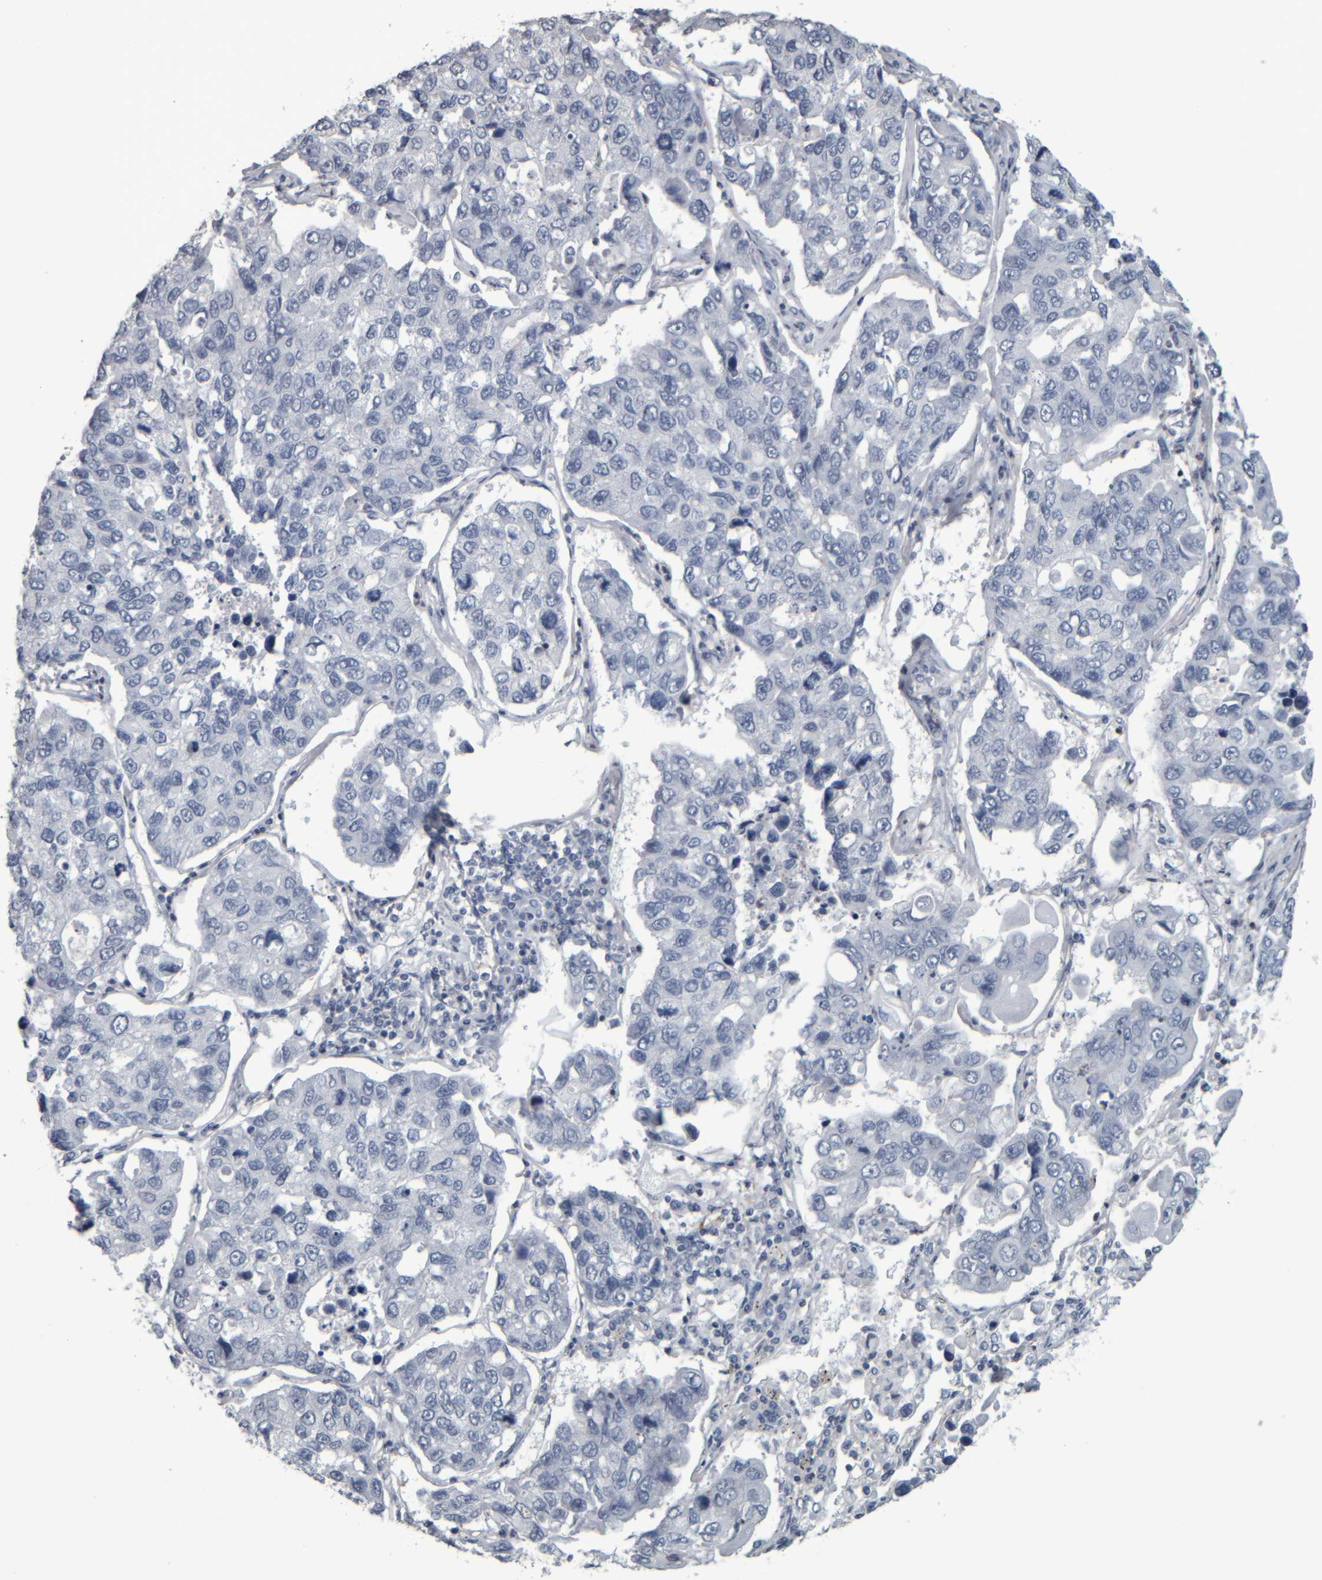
{"staining": {"intensity": "negative", "quantity": "none", "location": "none"}, "tissue": "lung cancer", "cell_type": "Tumor cells", "image_type": "cancer", "snomed": [{"axis": "morphology", "description": "Adenocarcinoma, NOS"}, {"axis": "topography", "description": "Lung"}], "caption": "Immunohistochemistry histopathology image of human lung cancer (adenocarcinoma) stained for a protein (brown), which displays no staining in tumor cells.", "gene": "CAVIN4", "patient": {"sex": "male", "age": 64}}